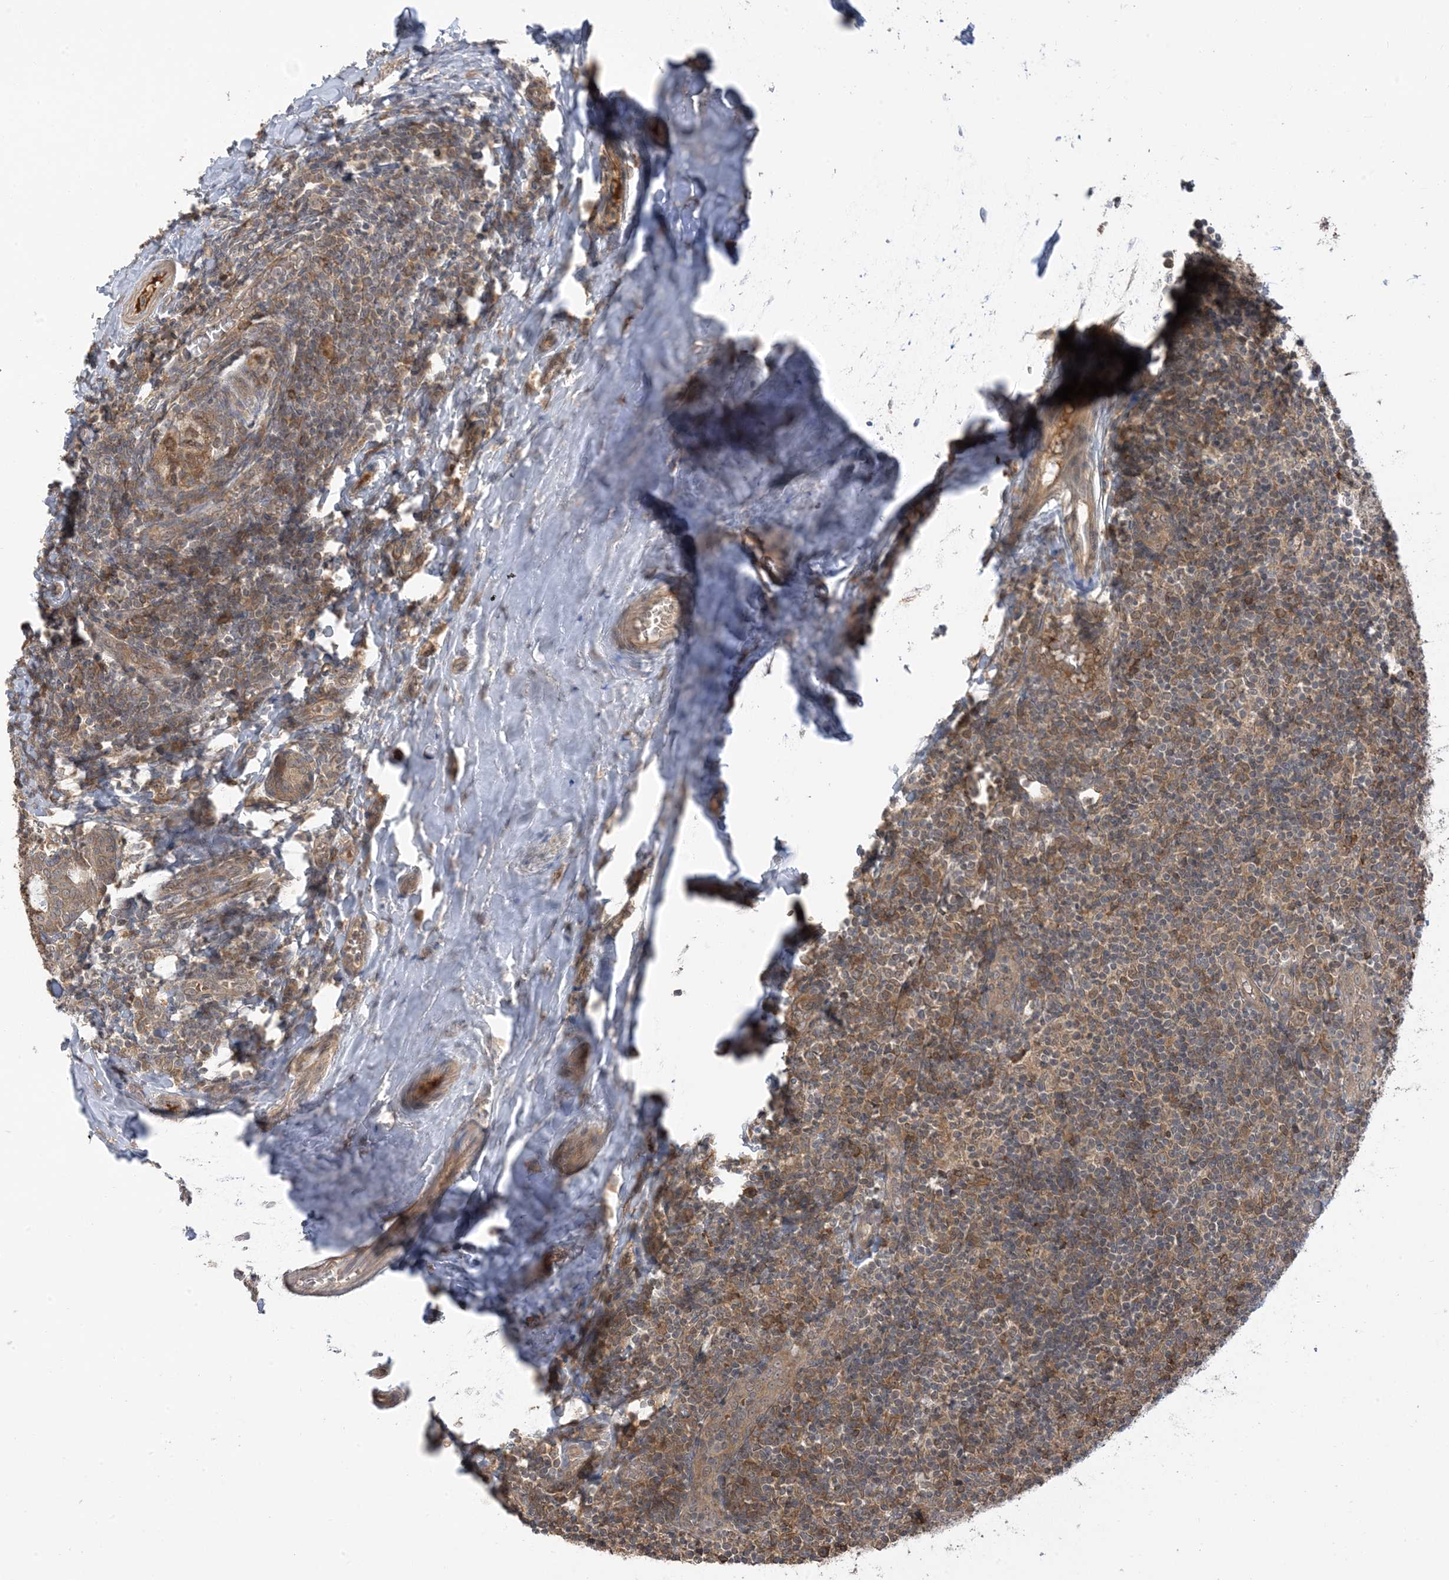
{"staining": {"intensity": "moderate", "quantity": ">75%", "location": "cytoplasmic/membranous"}, "tissue": "tonsil", "cell_type": "Germinal center cells", "image_type": "normal", "snomed": [{"axis": "morphology", "description": "Normal tissue, NOS"}, {"axis": "topography", "description": "Tonsil"}], "caption": "A medium amount of moderate cytoplasmic/membranous positivity is appreciated in about >75% of germinal center cells in benign tonsil.", "gene": "WDR26", "patient": {"sex": "female", "age": 19}}